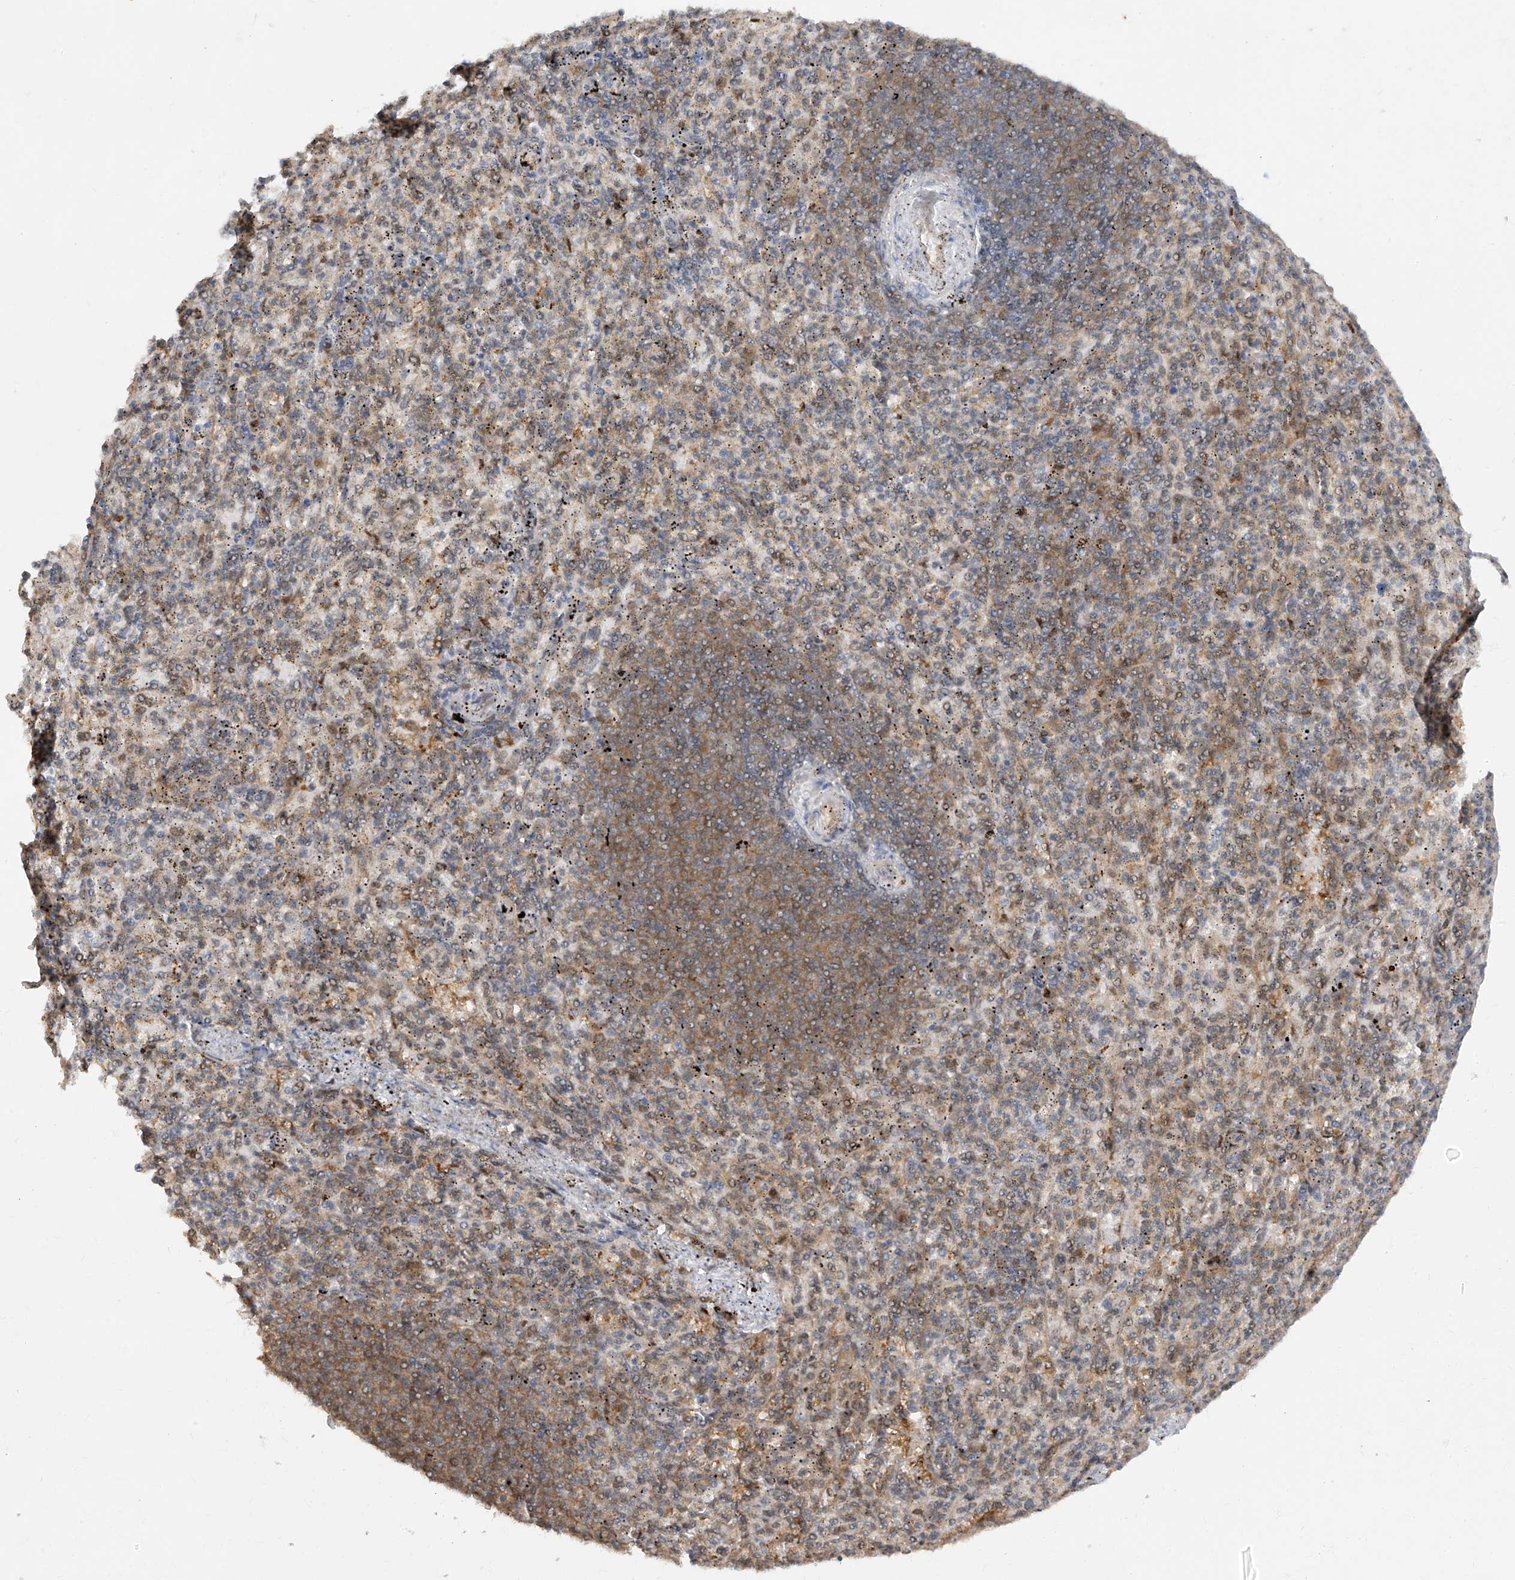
{"staining": {"intensity": "moderate", "quantity": "<25%", "location": "cytoplasmic/membranous"}, "tissue": "spleen", "cell_type": "Cells in red pulp", "image_type": "normal", "snomed": [{"axis": "morphology", "description": "Normal tissue, NOS"}, {"axis": "topography", "description": "Spleen"}], "caption": "This histopathology image shows benign spleen stained with IHC to label a protein in brown. The cytoplasmic/membranous of cells in red pulp show moderate positivity for the protein. Nuclei are counter-stained blue.", "gene": "ZNF358", "patient": {"sex": "female", "age": 74}}